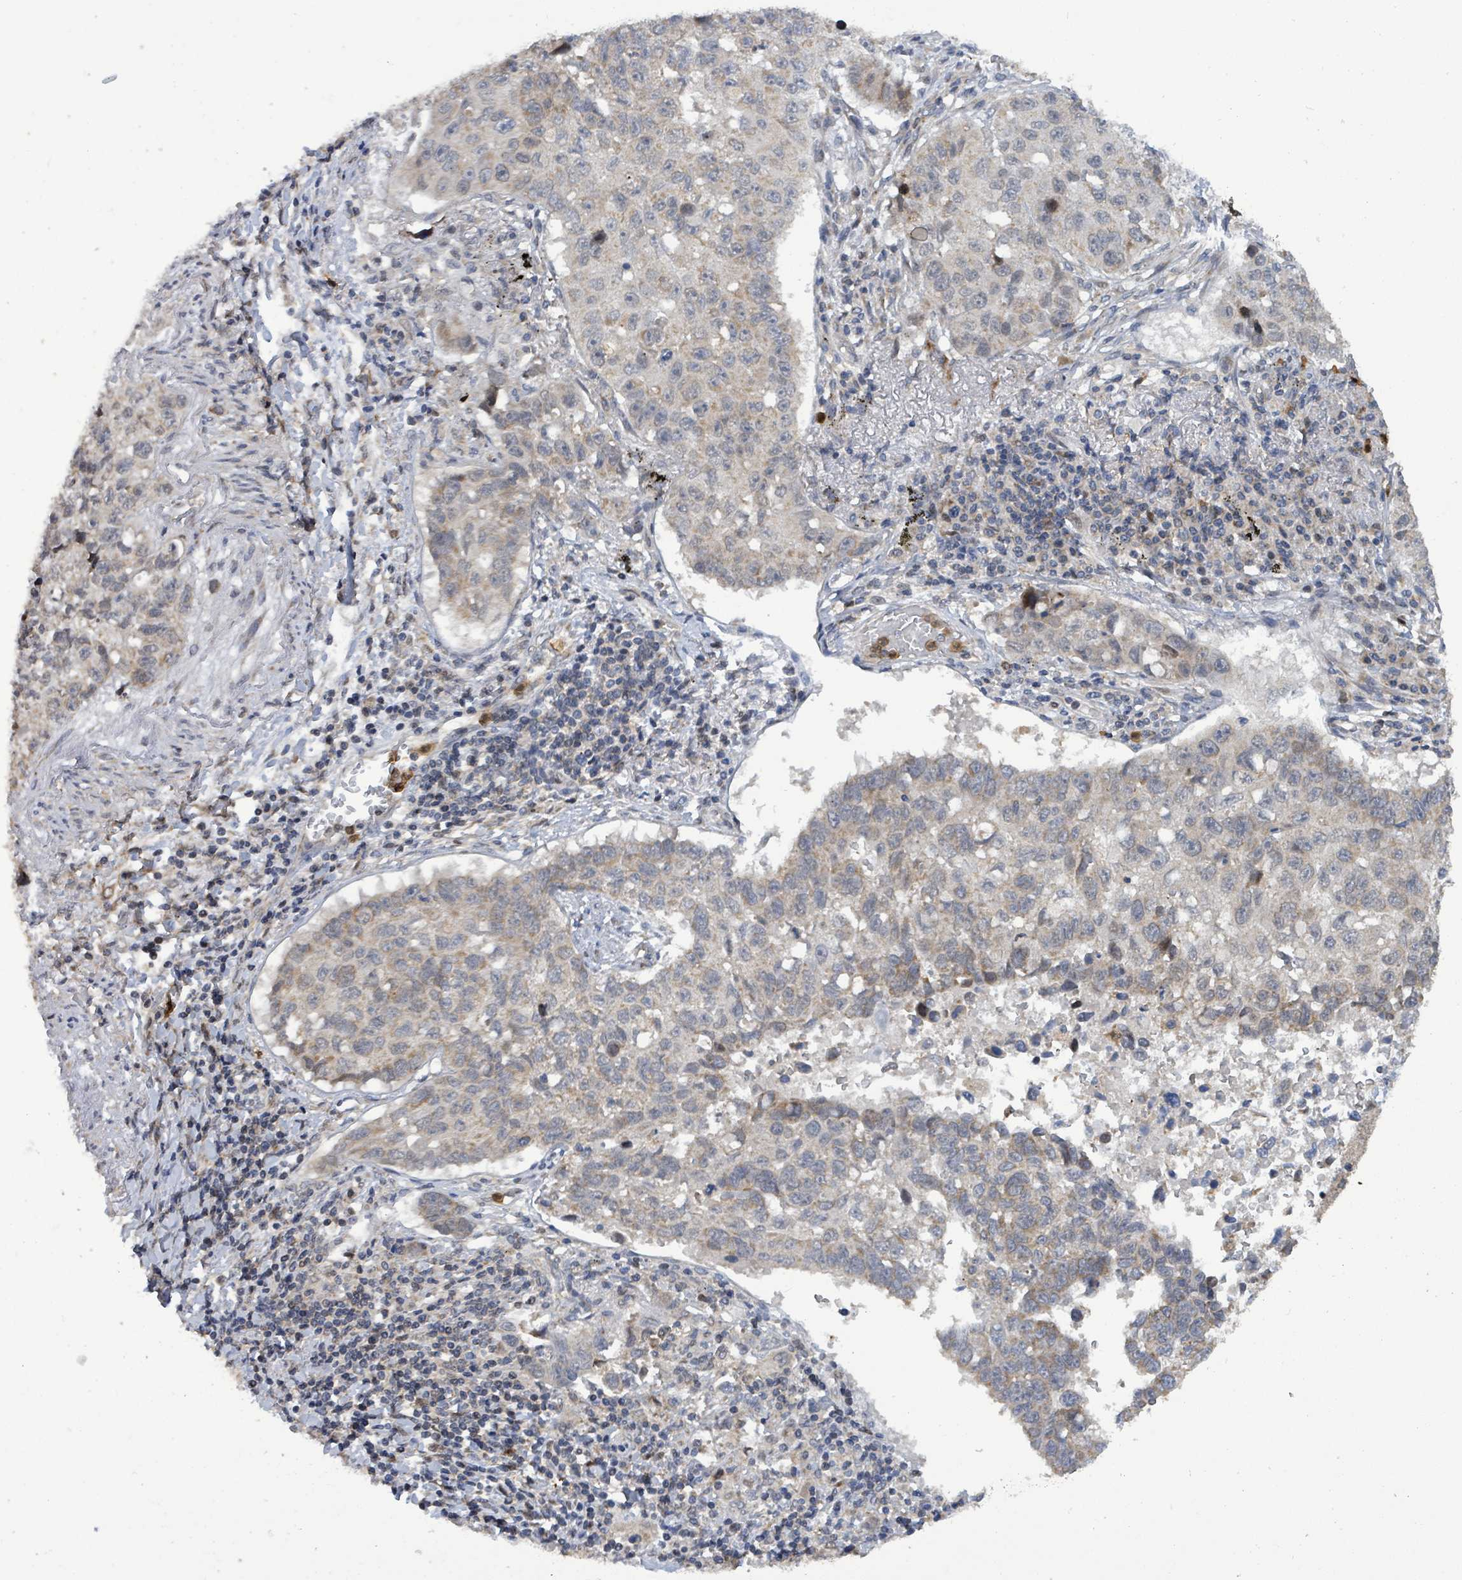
{"staining": {"intensity": "negative", "quantity": "none", "location": "none"}, "tissue": "lung cancer", "cell_type": "Tumor cells", "image_type": "cancer", "snomed": [{"axis": "morphology", "description": "Squamous cell carcinoma, NOS"}, {"axis": "topography", "description": "Lung"}], "caption": "Human lung cancer (squamous cell carcinoma) stained for a protein using immunohistochemistry shows no expression in tumor cells.", "gene": "COQ6", "patient": {"sex": "male", "age": 60}}